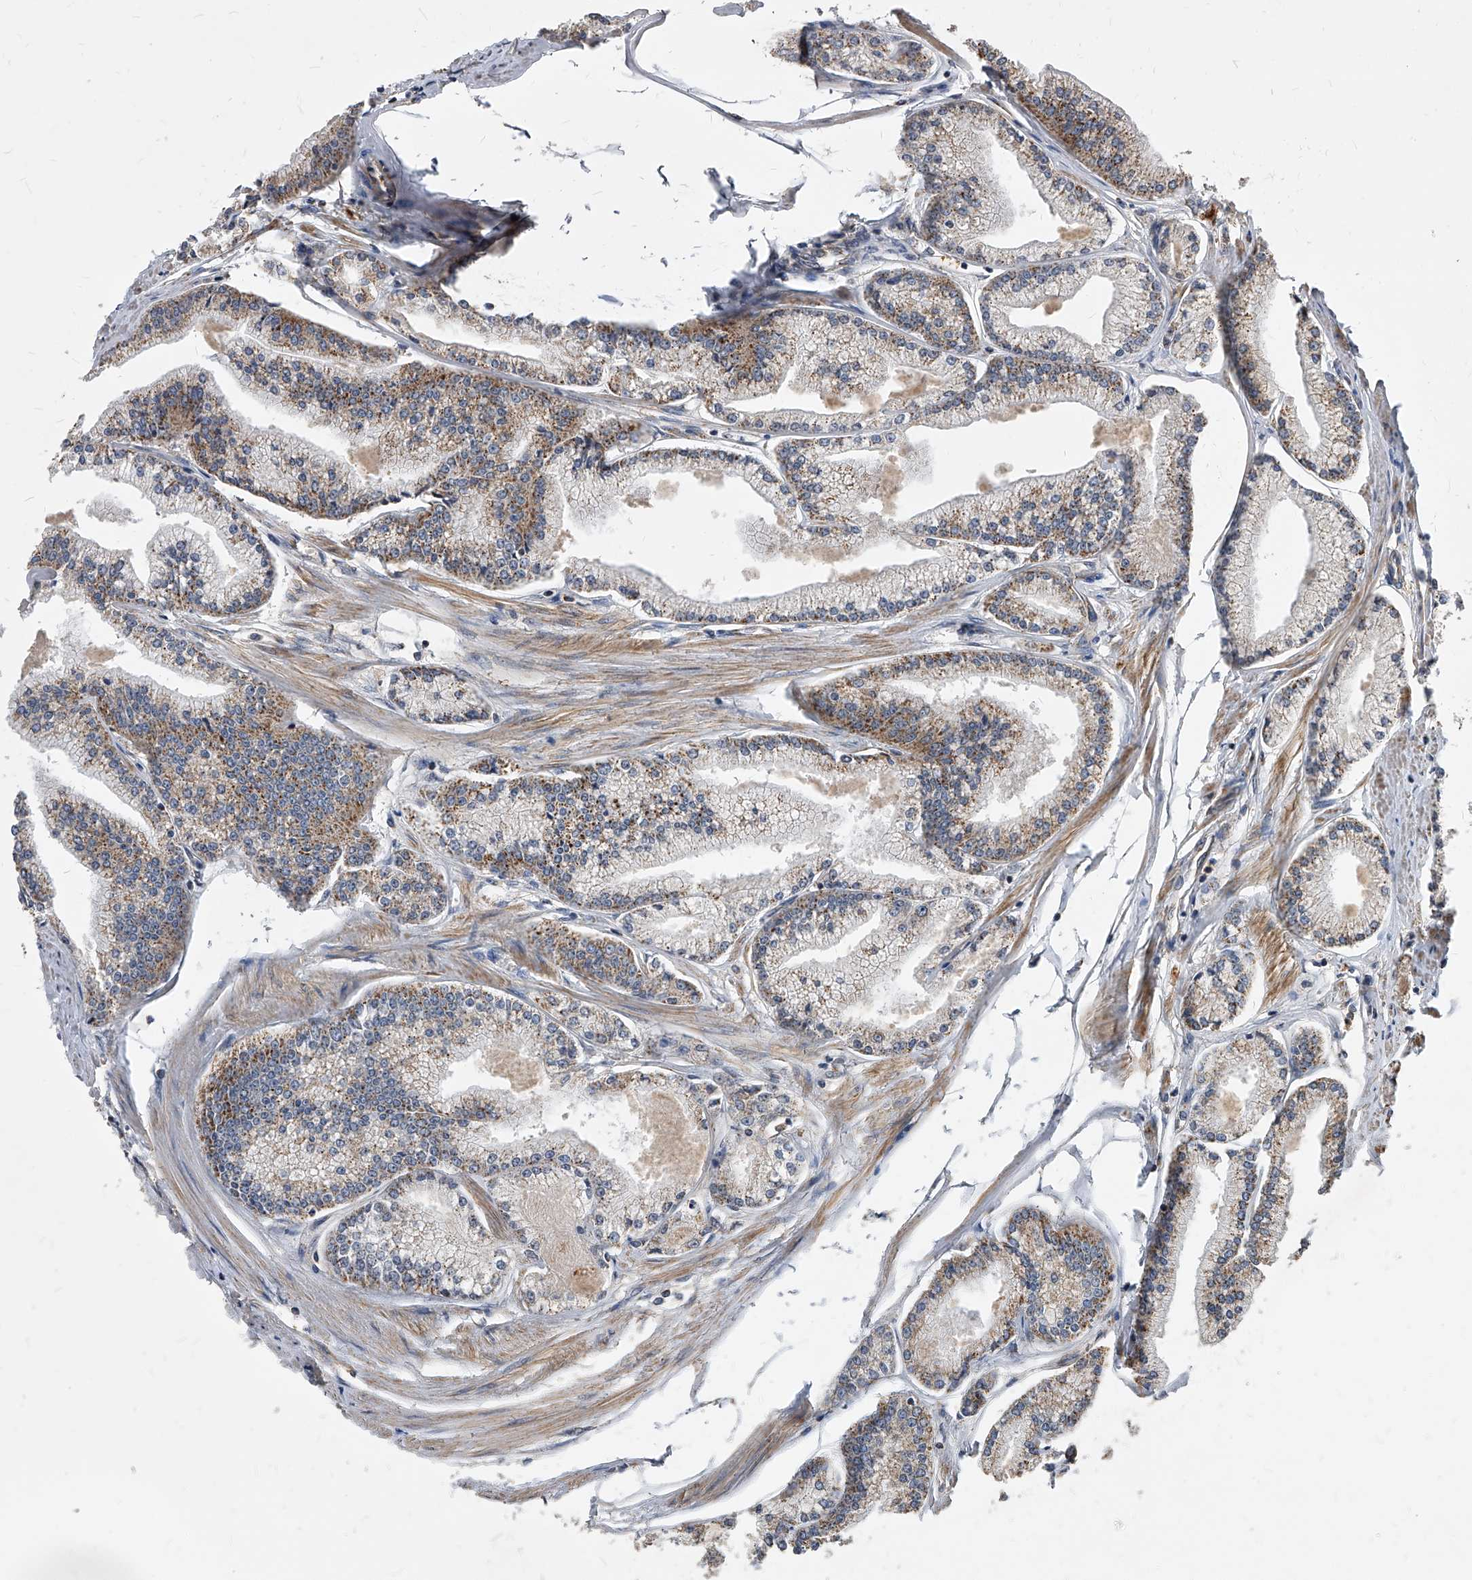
{"staining": {"intensity": "weak", "quantity": ">75%", "location": "cytoplasmic/membranous"}, "tissue": "prostate cancer", "cell_type": "Tumor cells", "image_type": "cancer", "snomed": [{"axis": "morphology", "description": "Adenocarcinoma, Low grade"}, {"axis": "topography", "description": "Prostate"}], "caption": "Prostate low-grade adenocarcinoma tissue exhibits weak cytoplasmic/membranous positivity in about >75% of tumor cells", "gene": "SOBP", "patient": {"sex": "male", "age": 52}}